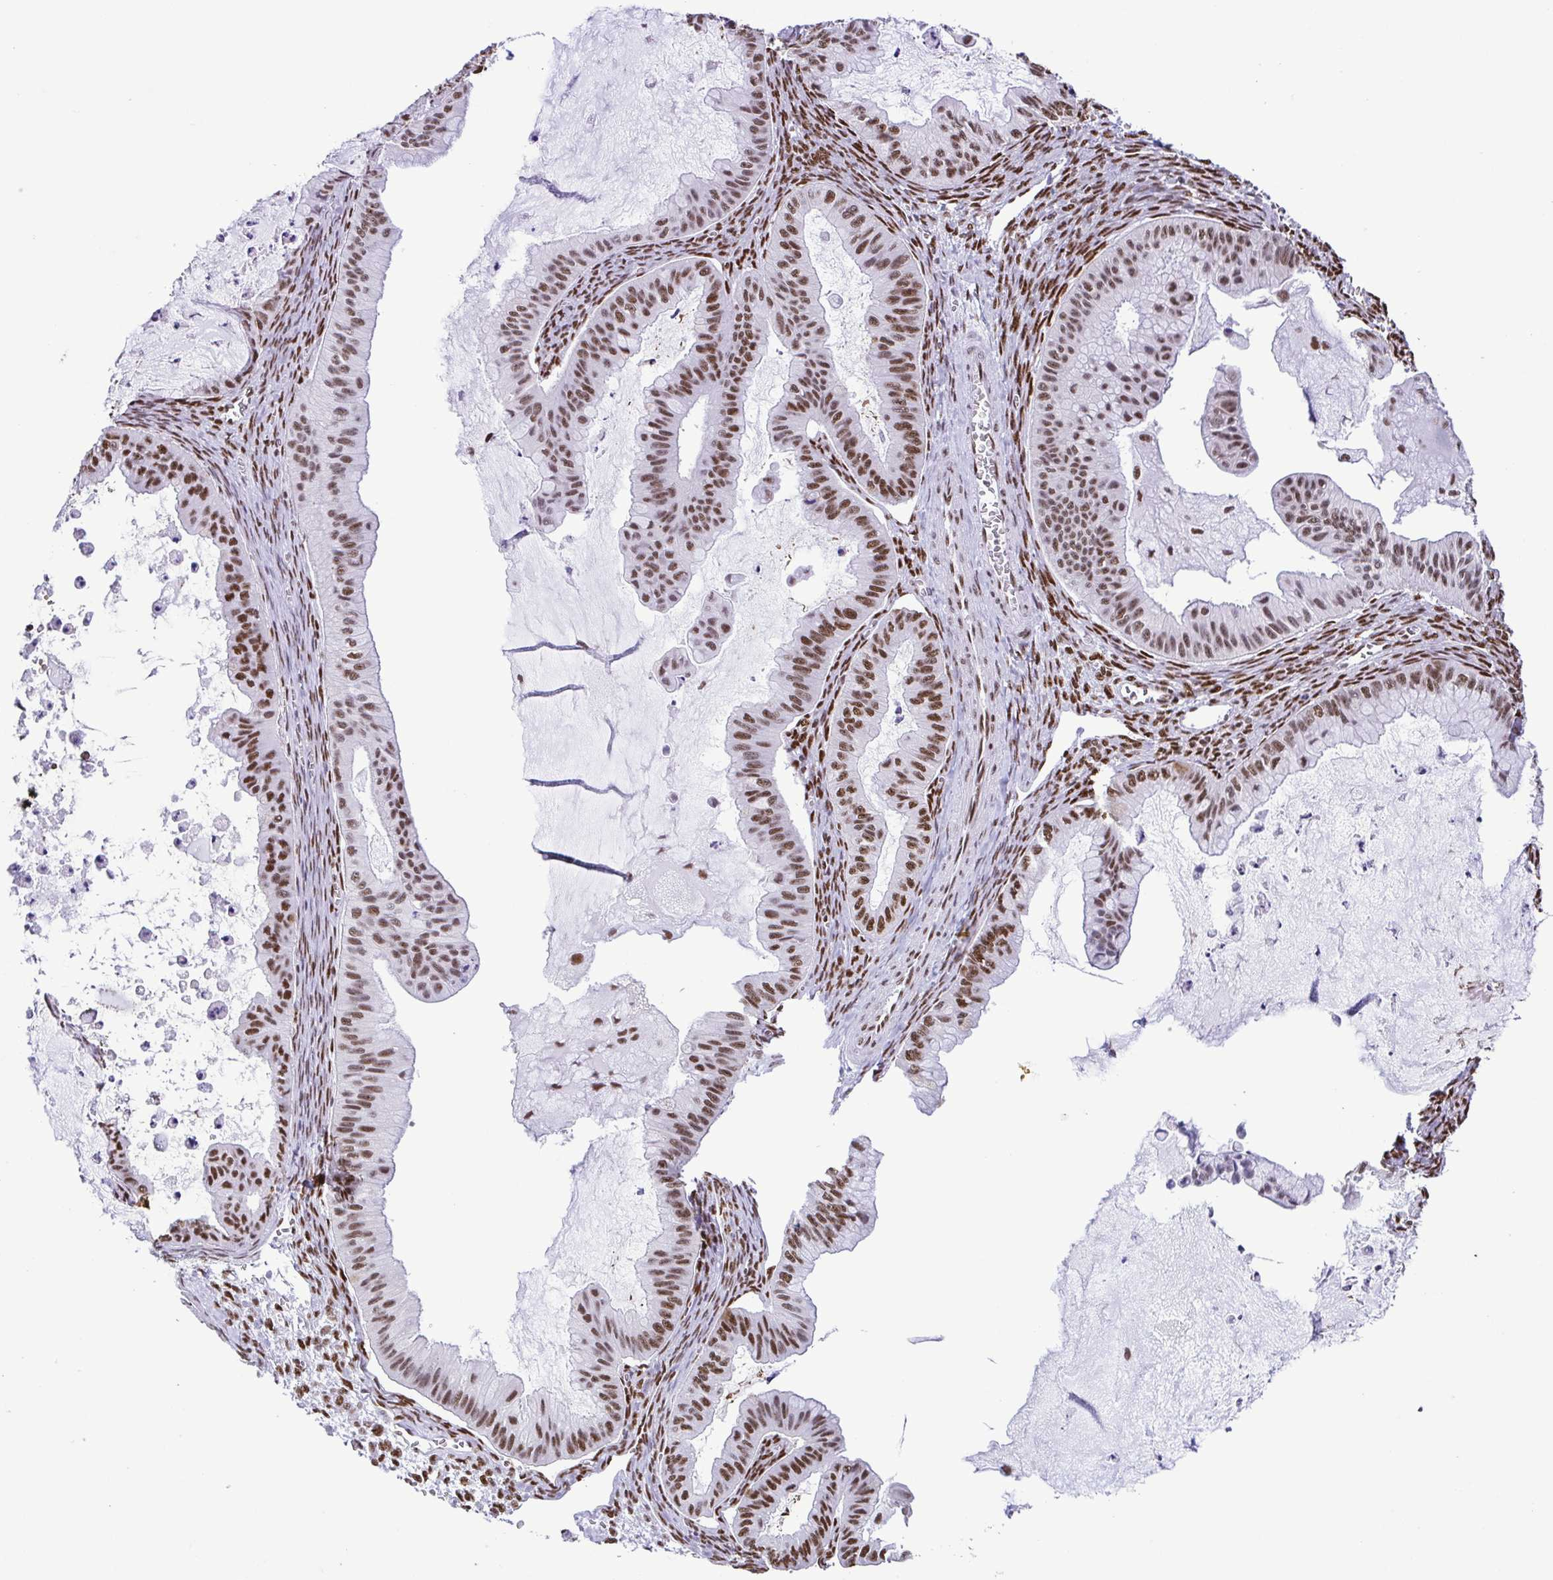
{"staining": {"intensity": "moderate", "quantity": ">75%", "location": "nuclear"}, "tissue": "ovarian cancer", "cell_type": "Tumor cells", "image_type": "cancer", "snomed": [{"axis": "morphology", "description": "Cystadenocarcinoma, mucinous, NOS"}, {"axis": "topography", "description": "Ovary"}], "caption": "Immunohistochemical staining of human ovarian mucinous cystadenocarcinoma shows medium levels of moderate nuclear protein staining in approximately >75% of tumor cells.", "gene": "TRIM28", "patient": {"sex": "female", "age": 72}}